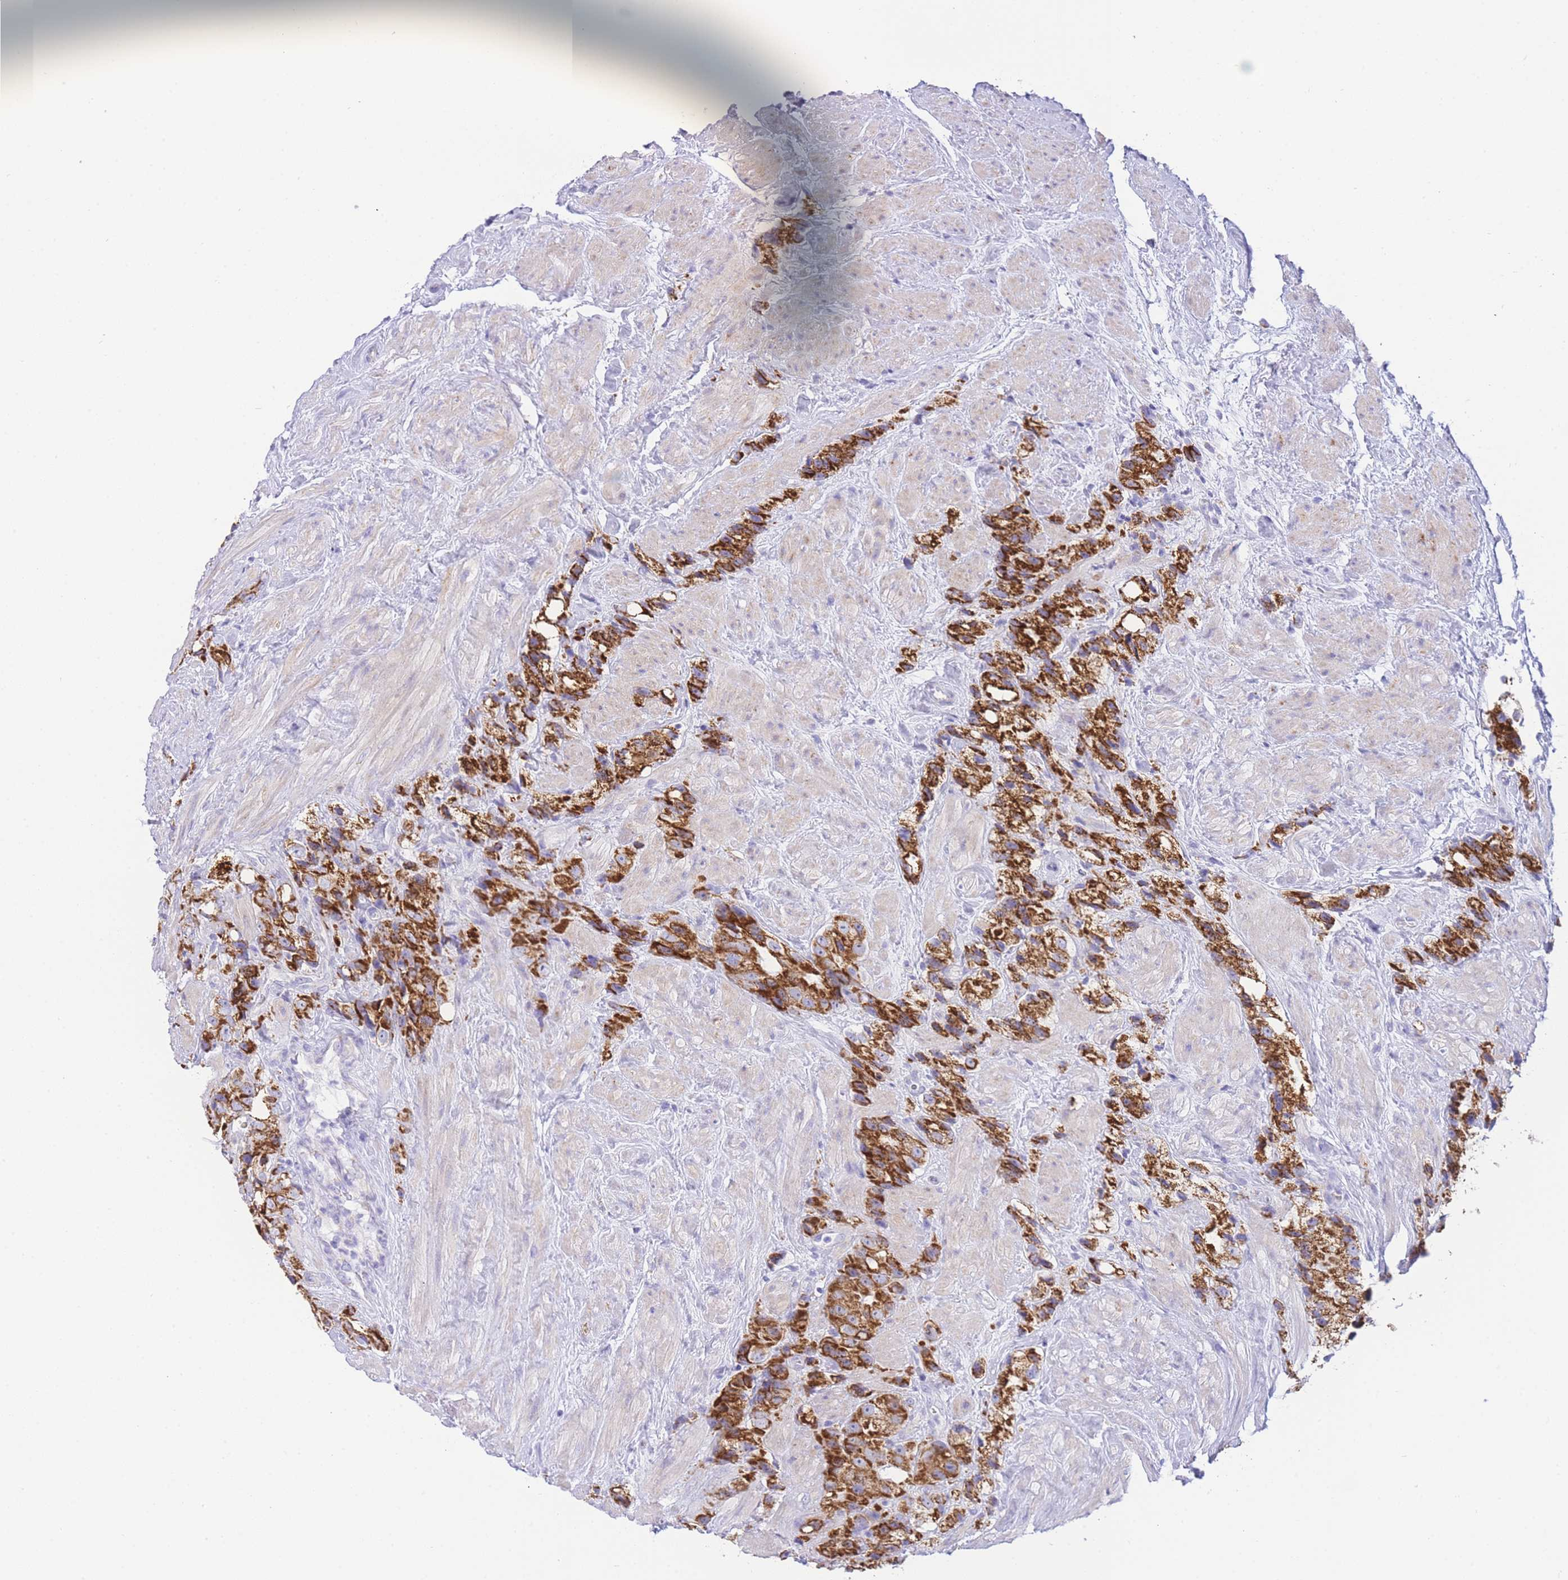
{"staining": {"intensity": "strong", "quantity": ">75%", "location": "cytoplasmic/membranous"}, "tissue": "prostate cancer", "cell_type": "Tumor cells", "image_type": "cancer", "snomed": [{"axis": "morphology", "description": "Adenocarcinoma, NOS"}, {"axis": "topography", "description": "Prostate"}], "caption": "Prostate adenocarcinoma tissue exhibits strong cytoplasmic/membranous positivity in approximately >75% of tumor cells", "gene": "ACSM4", "patient": {"sex": "male", "age": 79}}